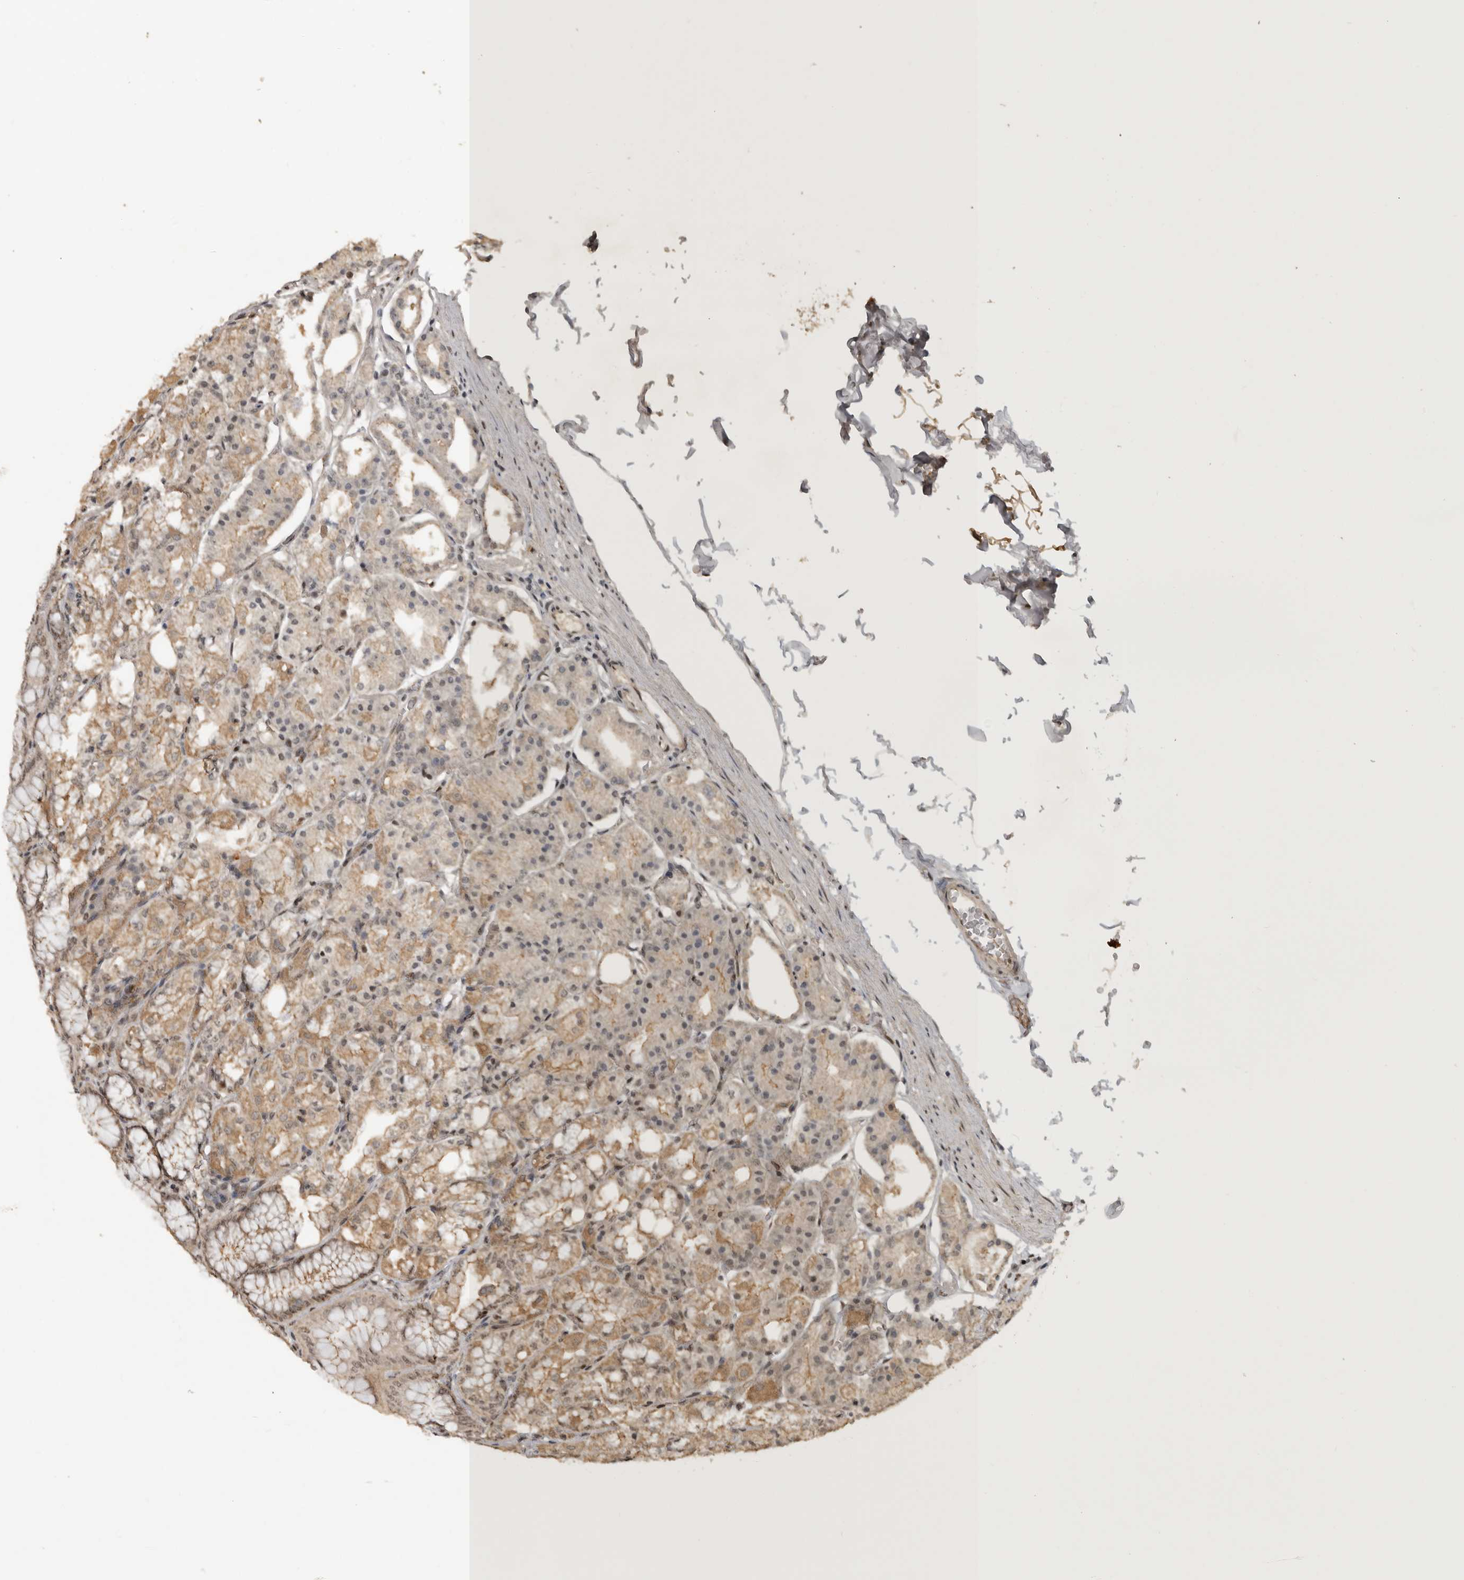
{"staining": {"intensity": "strong", "quantity": "25%-75%", "location": "cytoplasmic/membranous,nuclear"}, "tissue": "stomach", "cell_type": "Glandular cells", "image_type": "normal", "snomed": [{"axis": "morphology", "description": "Normal tissue, NOS"}, {"axis": "topography", "description": "Stomach, lower"}], "caption": "The photomicrograph exhibits a brown stain indicating the presence of a protein in the cytoplasmic/membranous,nuclear of glandular cells in stomach. The protein is stained brown, and the nuclei are stained in blue (DAB IHC with brightfield microscopy, high magnification).", "gene": "CBLL1", "patient": {"sex": "male", "age": 71}}